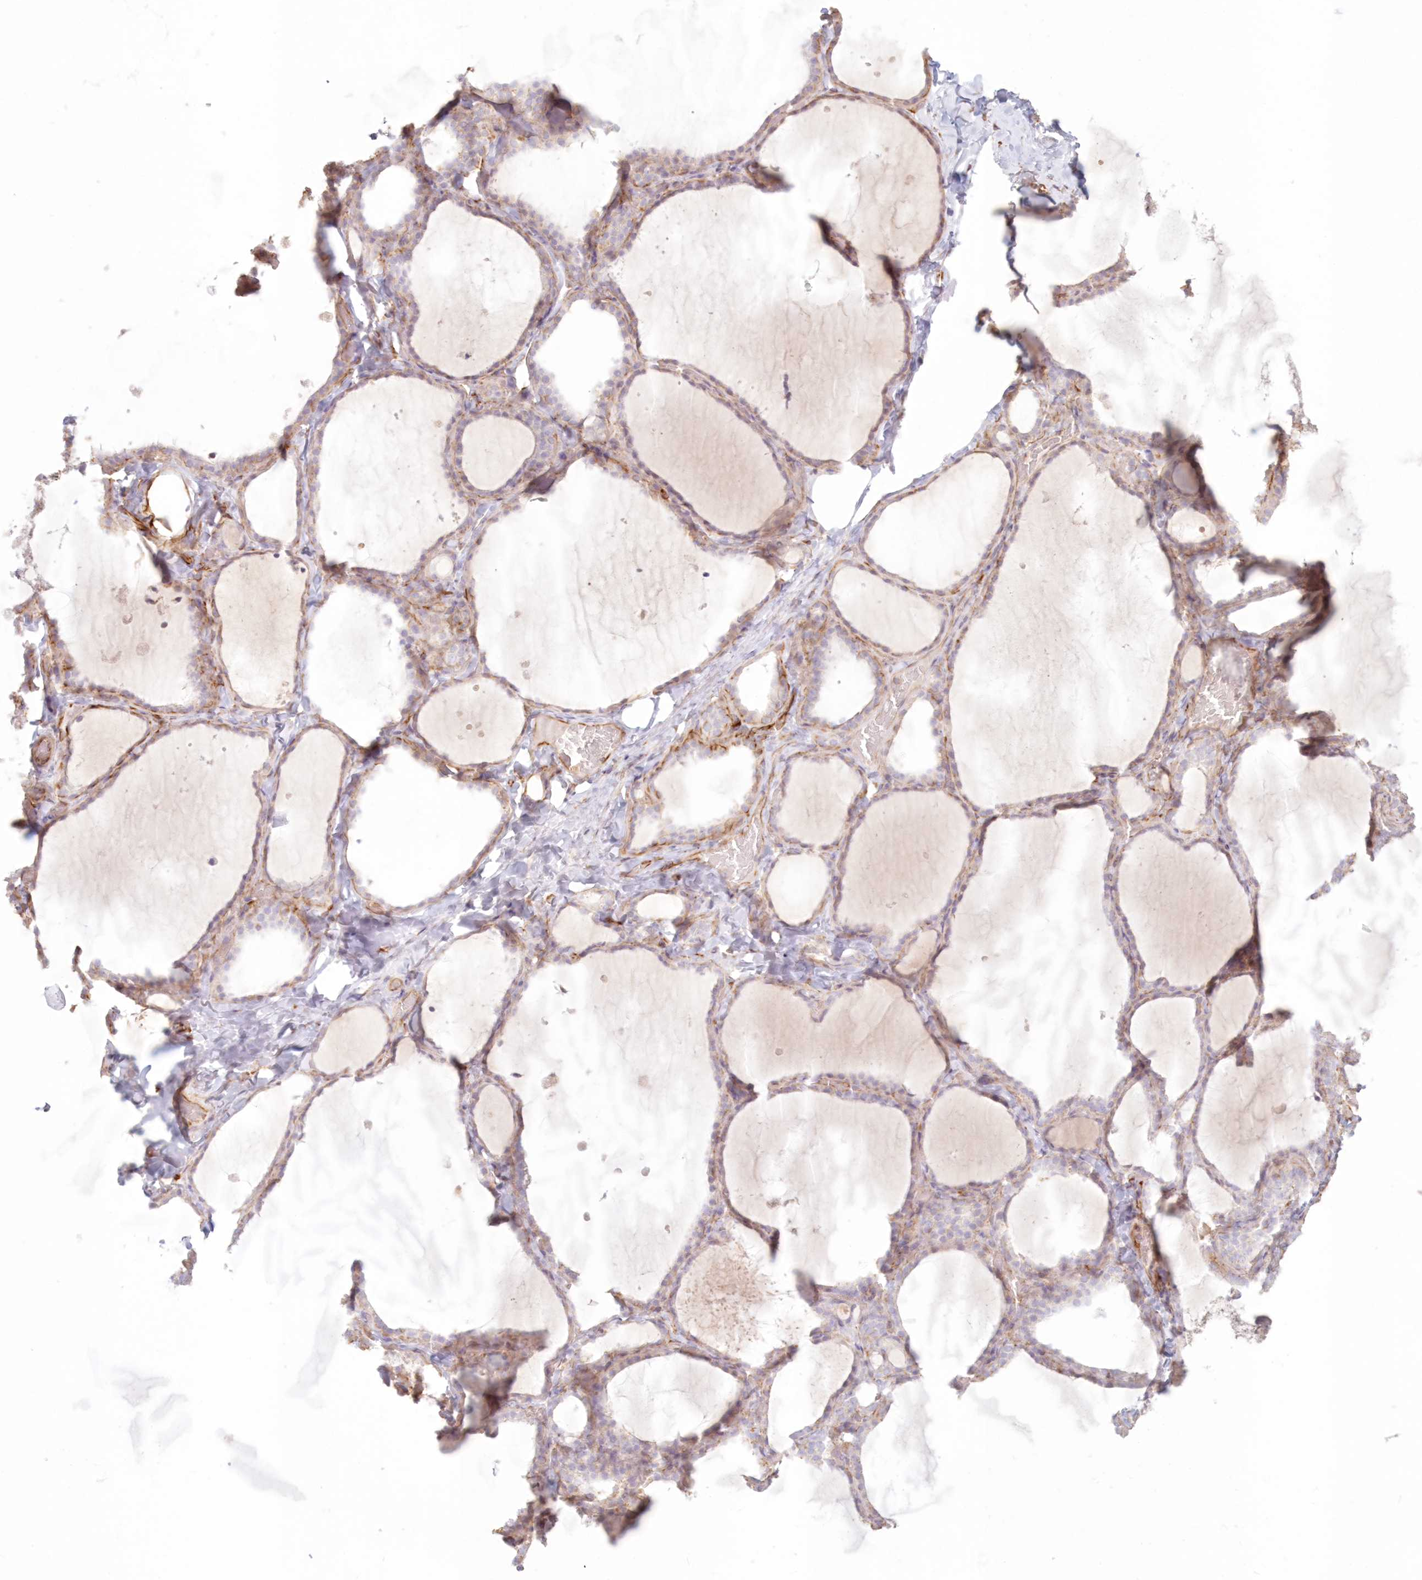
{"staining": {"intensity": "weak", "quantity": "<25%", "location": "cytoplasmic/membranous"}, "tissue": "thyroid gland", "cell_type": "Glandular cells", "image_type": "normal", "snomed": [{"axis": "morphology", "description": "Normal tissue, NOS"}, {"axis": "topography", "description": "Thyroid gland"}], "caption": "Thyroid gland stained for a protein using immunohistochemistry demonstrates no expression glandular cells.", "gene": "DMRTB1", "patient": {"sex": "female", "age": 22}}